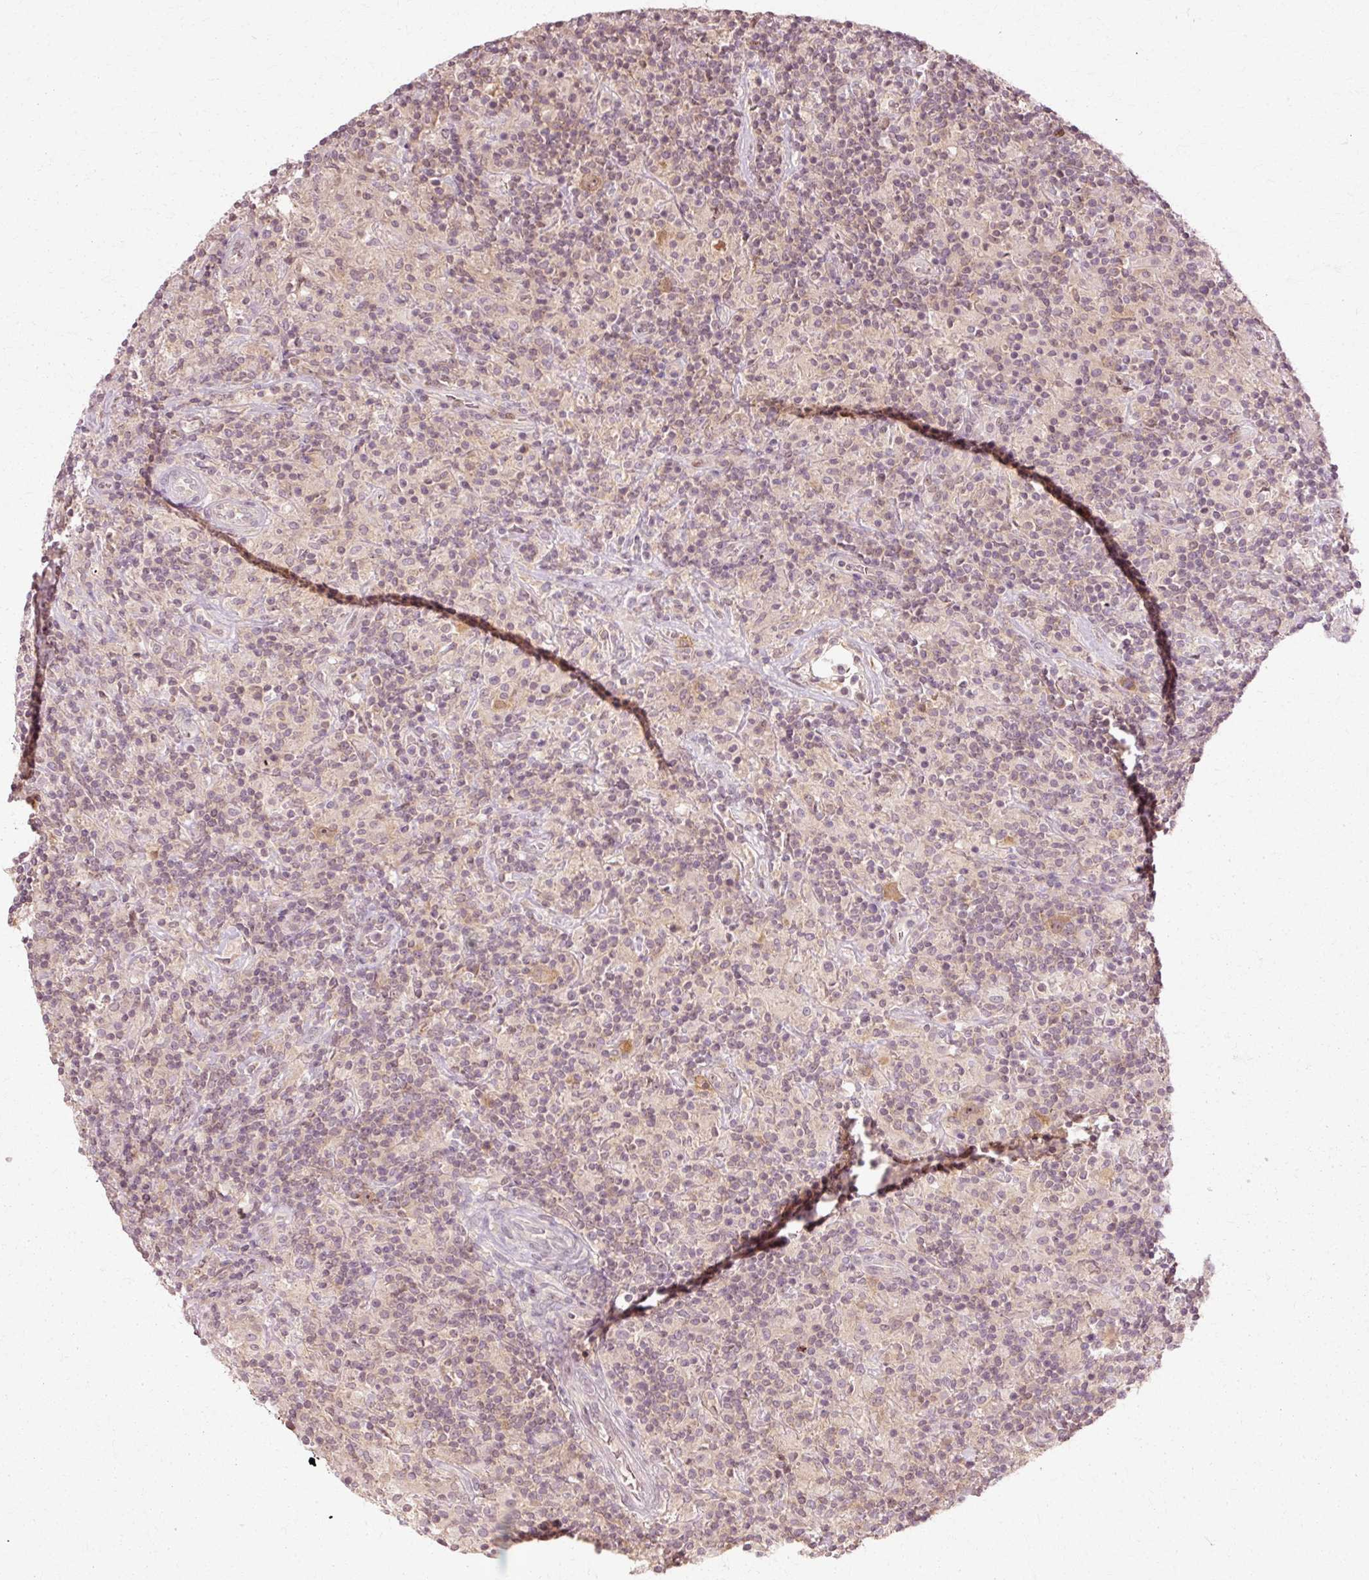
{"staining": {"intensity": "weak", "quantity": ">75%", "location": "cytoplasmic/membranous"}, "tissue": "lymphoma", "cell_type": "Tumor cells", "image_type": "cancer", "snomed": [{"axis": "morphology", "description": "Hodgkin's disease, NOS"}, {"axis": "topography", "description": "Lymph node"}], "caption": "This is an image of immunohistochemistry staining of lymphoma, which shows weak expression in the cytoplasmic/membranous of tumor cells.", "gene": "RGPD5", "patient": {"sex": "male", "age": 70}}